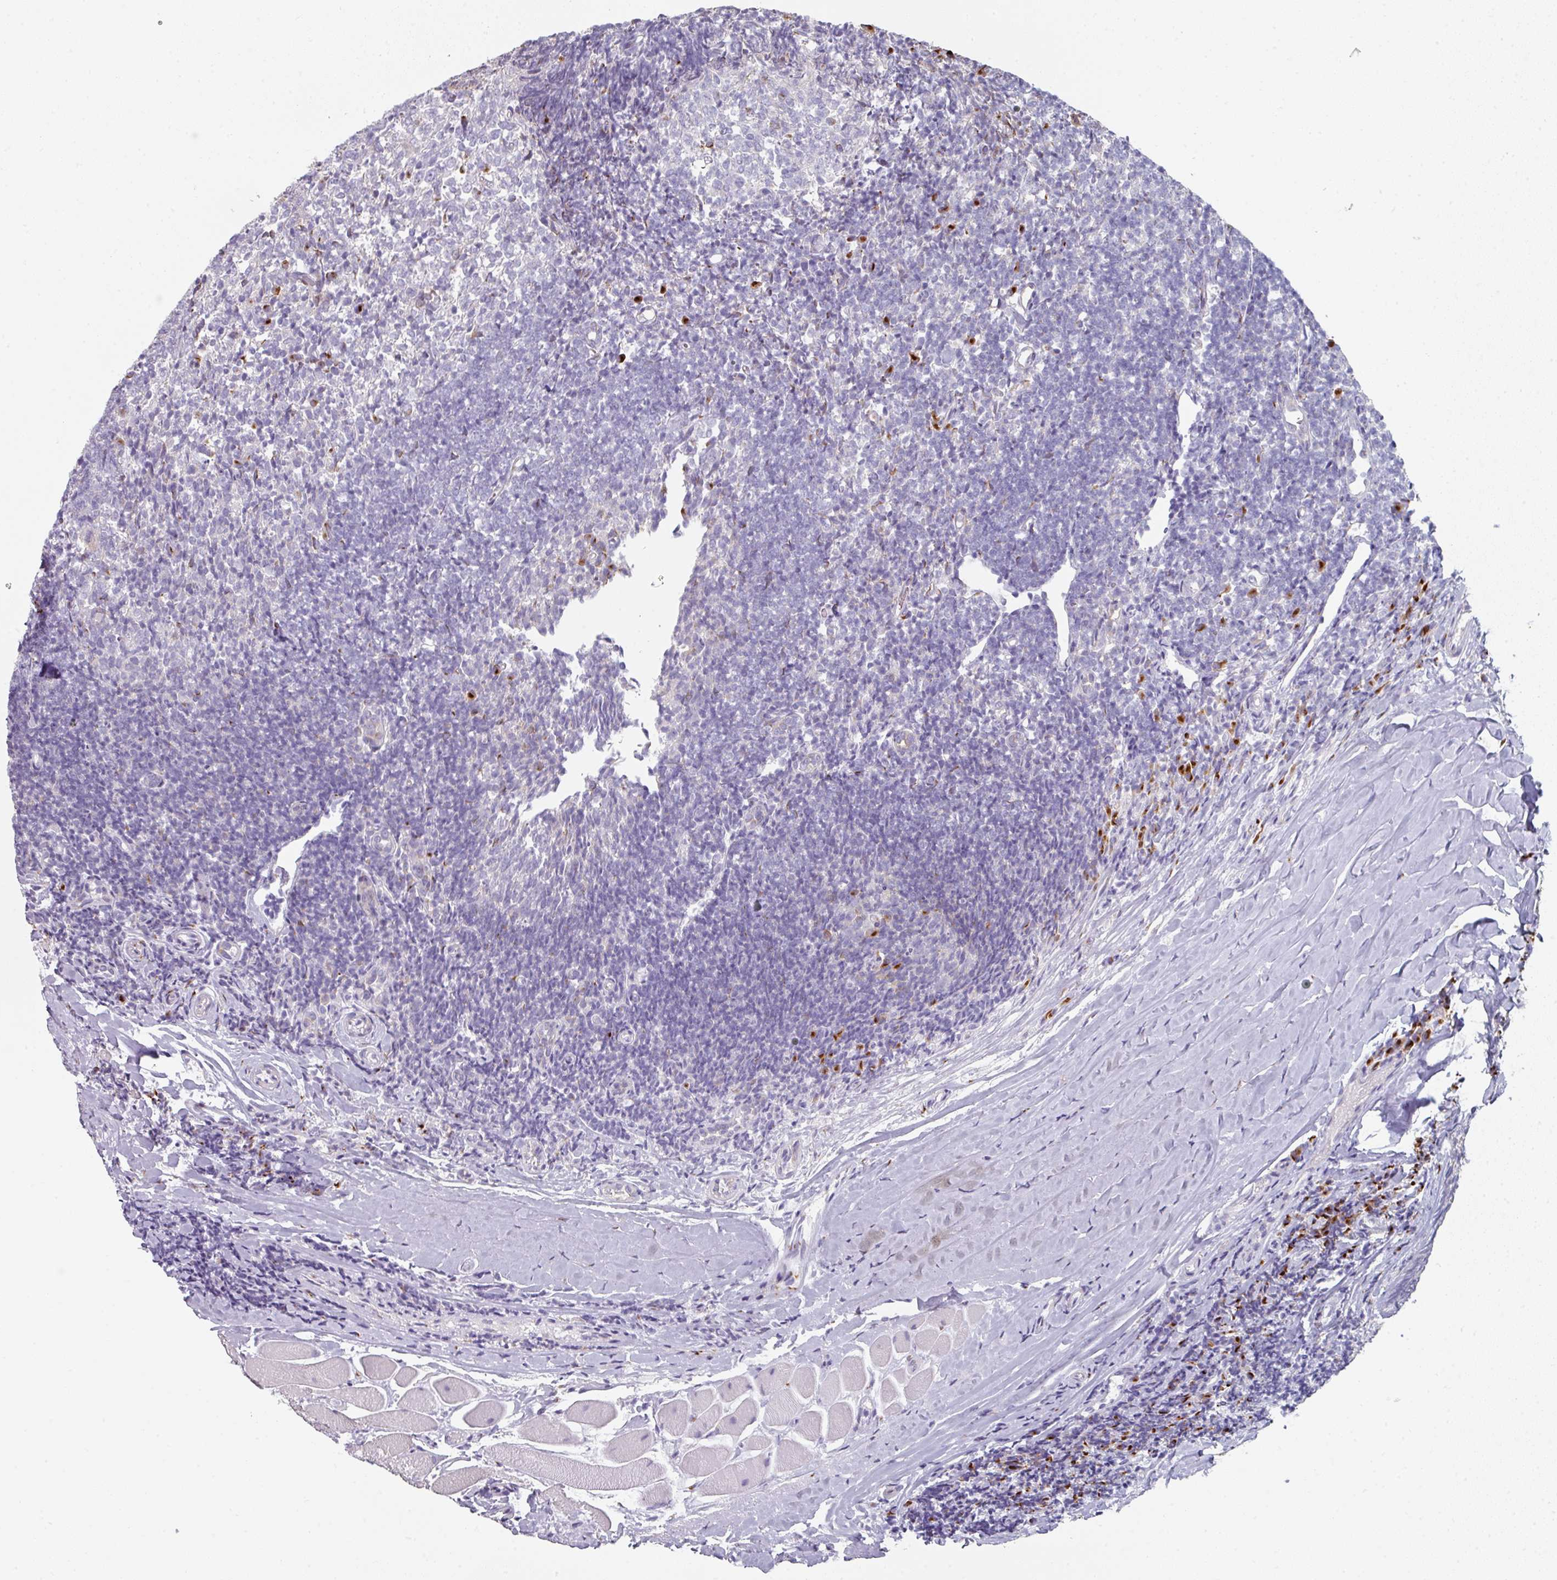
{"staining": {"intensity": "strong", "quantity": "<25%", "location": "cytoplasmic/membranous"}, "tissue": "tonsil", "cell_type": "Germinal center cells", "image_type": "normal", "snomed": [{"axis": "morphology", "description": "Normal tissue, NOS"}, {"axis": "topography", "description": "Tonsil"}], "caption": "Immunohistochemistry (IHC) photomicrograph of benign tonsil stained for a protein (brown), which shows medium levels of strong cytoplasmic/membranous expression in about <25% of germinal center cells.", "gene": "CCDC85B", "patient": {"sex": "female", "age": 10}}